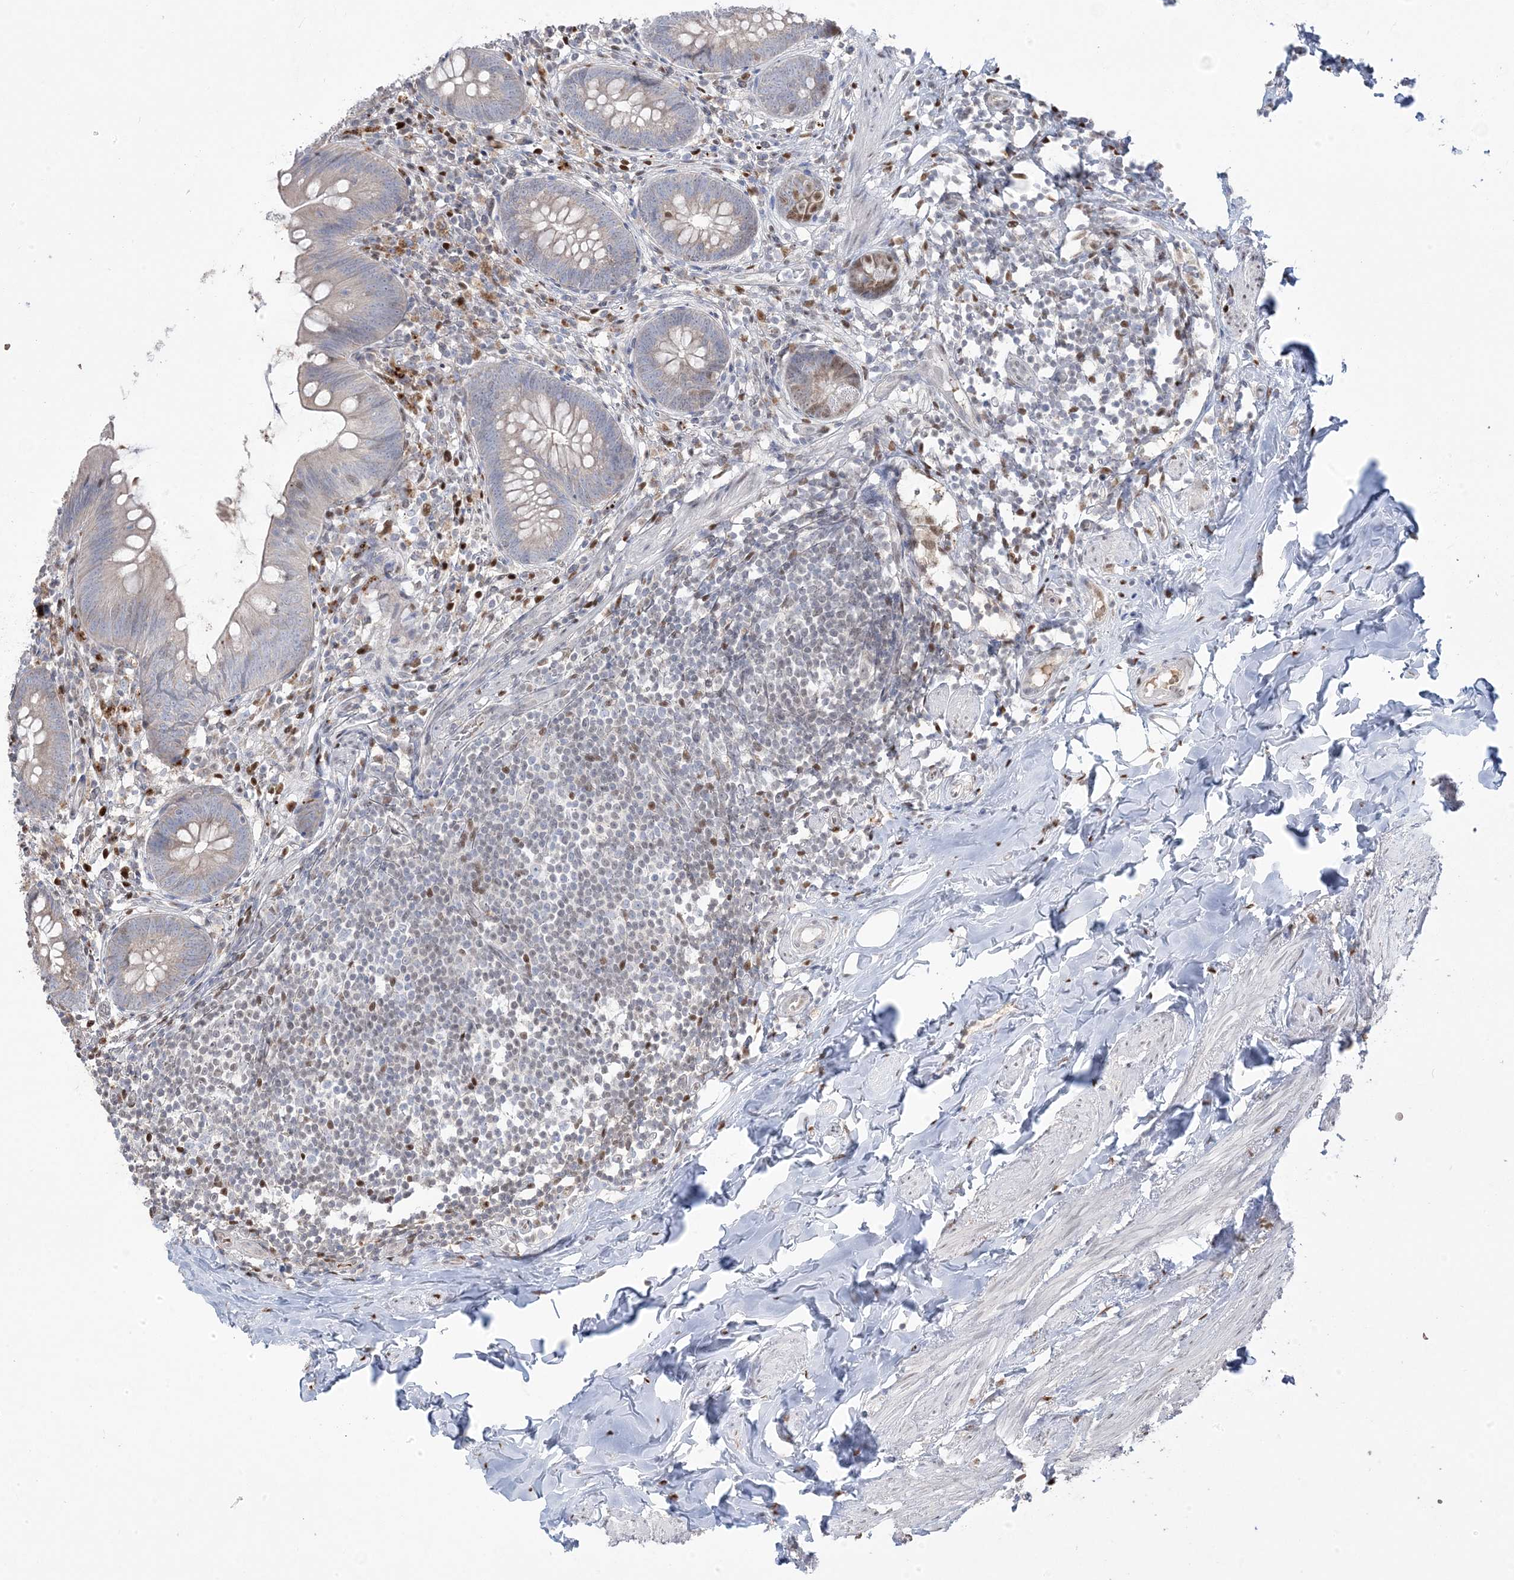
{"staining": {"intensity": "weak", "quantity": "<25%", "location": "cytoplasmic/membranous"}, "tissue": "appendix", "cell_type": "Glandular cells", "image_type": "normal", "snomed": [{"axis": "morphology", "description": "Normal tissue, NOS"}, {"axis": "topography", "description": "Appendix"}], "caption": "The image displays no staining of glandular cells in benign appendix. (Stains: DAB immunohistochemistry (IHC) with hematoxylin counter stain, Microscopy: brightfield microscopy at high magnification).", "gene": "PPOX", "patient": {"sex": "female", "age": 62}}